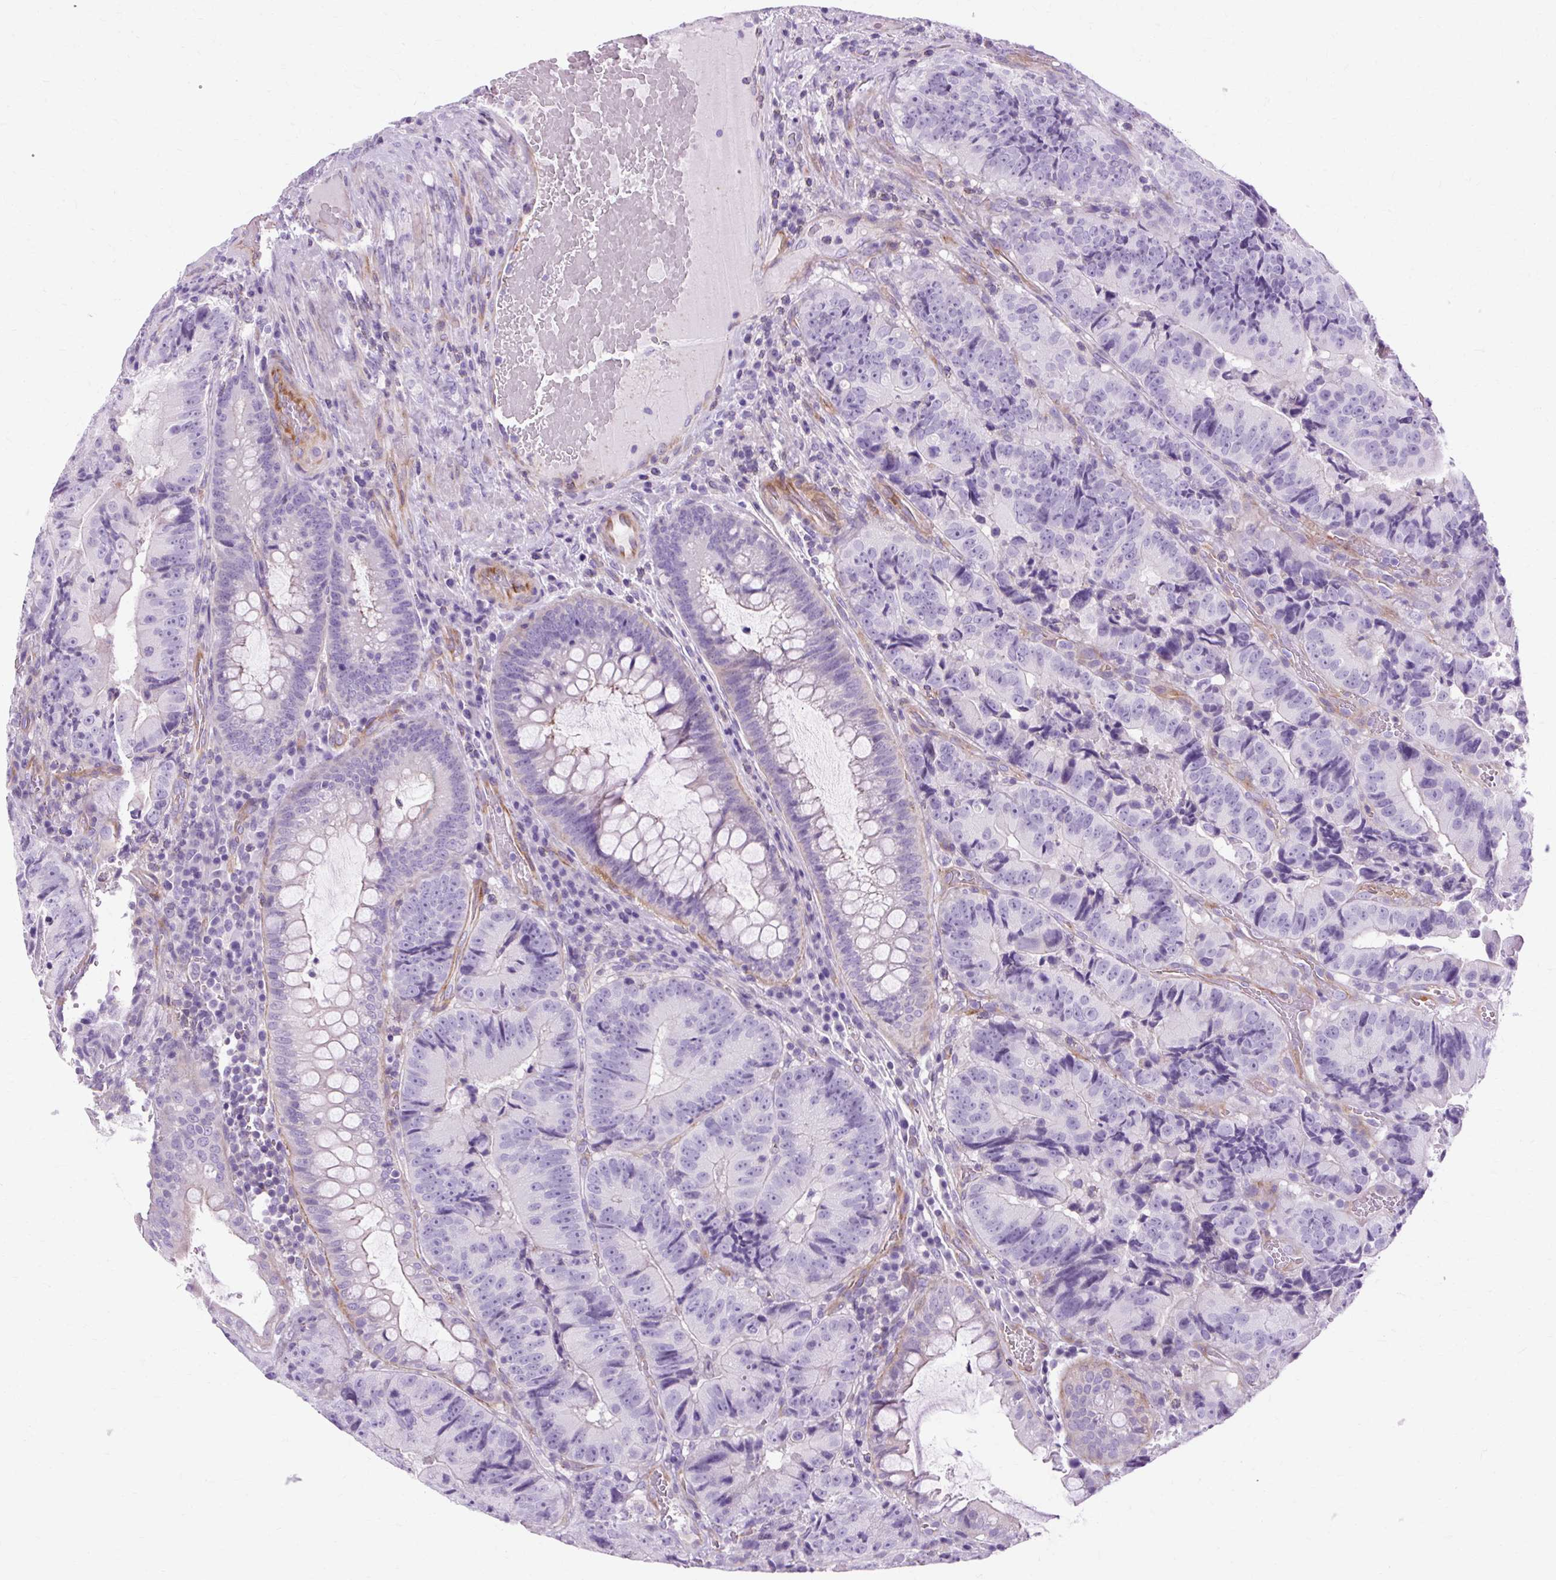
{"staining": {"intensity": "negative", "quantity": "none", "location": "none"}, "tissue": "colorectal cancer", "cell_type": "Tumor cells", "image_type": "cancer", "snomed": [{"axis": "morphology", "description": "Adenocarcinoma, NOS"}, {"axis": "topography", "description": "Colon"}], "caption": "Immunohistochemistry (IHC) photomicrograph of human colorectal cancer (adenocarcinoma) stained for a protein (brown), which exhibits no staining in tumor cells.", "gene": "OOEP", "patient": {"sex": "female", "age": 86}}